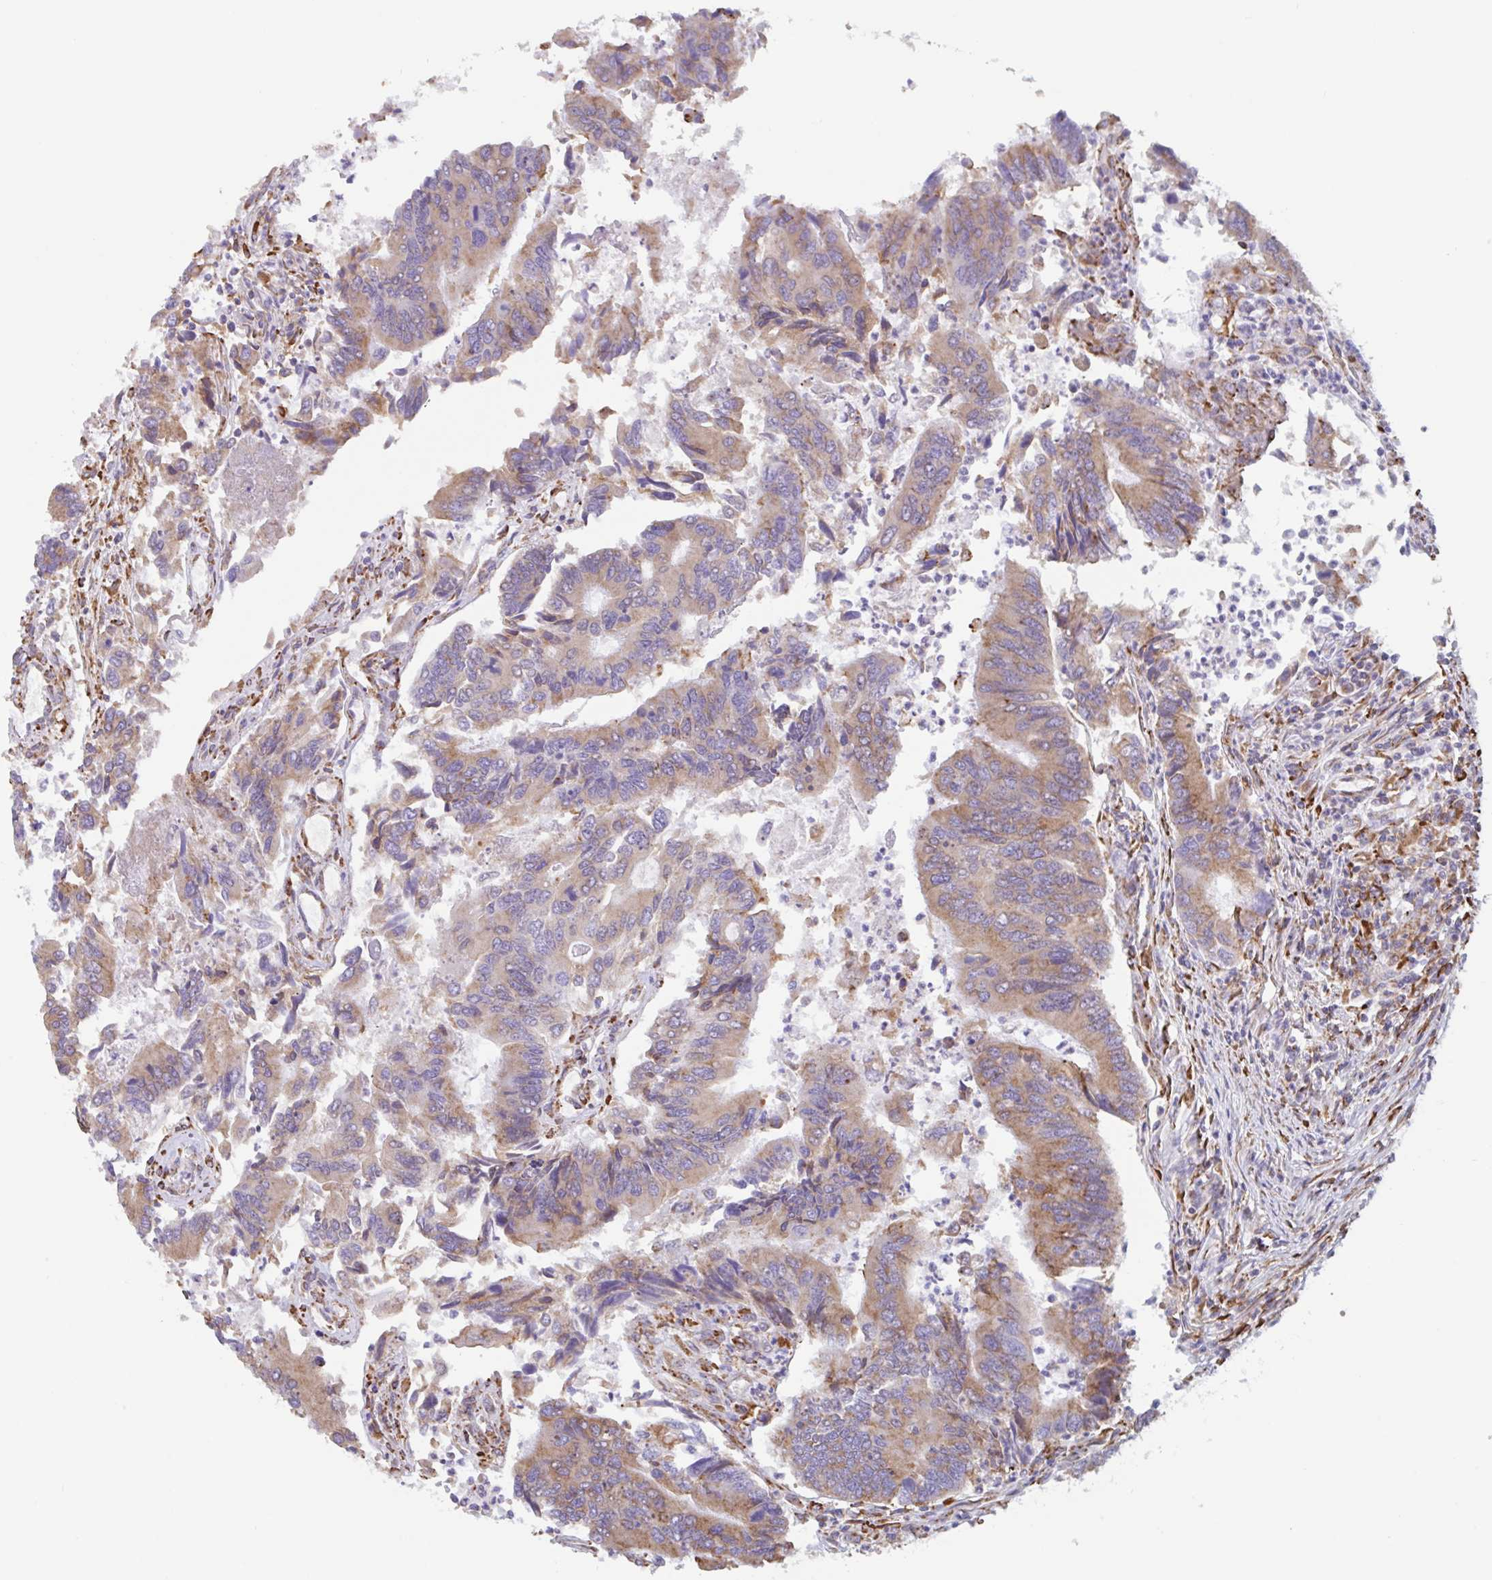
{"staining": {"intensity": "moderate", "quantity": ">75%", "location": "cytoplasmic/membranous"}, "tissue": "colorectal cancer", "cell_type": "Tumor cells", "image_type": "cancer", "snomed": [{"axis": "morphology", "description": "Adenocarcinoma, NOS"}, {"axis": "topography", "description": "Colon"}], "caption": "Human colorectal cancer (adenocarcinoma) stained with a protein marker shows moderate staining in tumor cells.", "gene": "DOK4", "patient": {"sex": "female", "age": 67}}